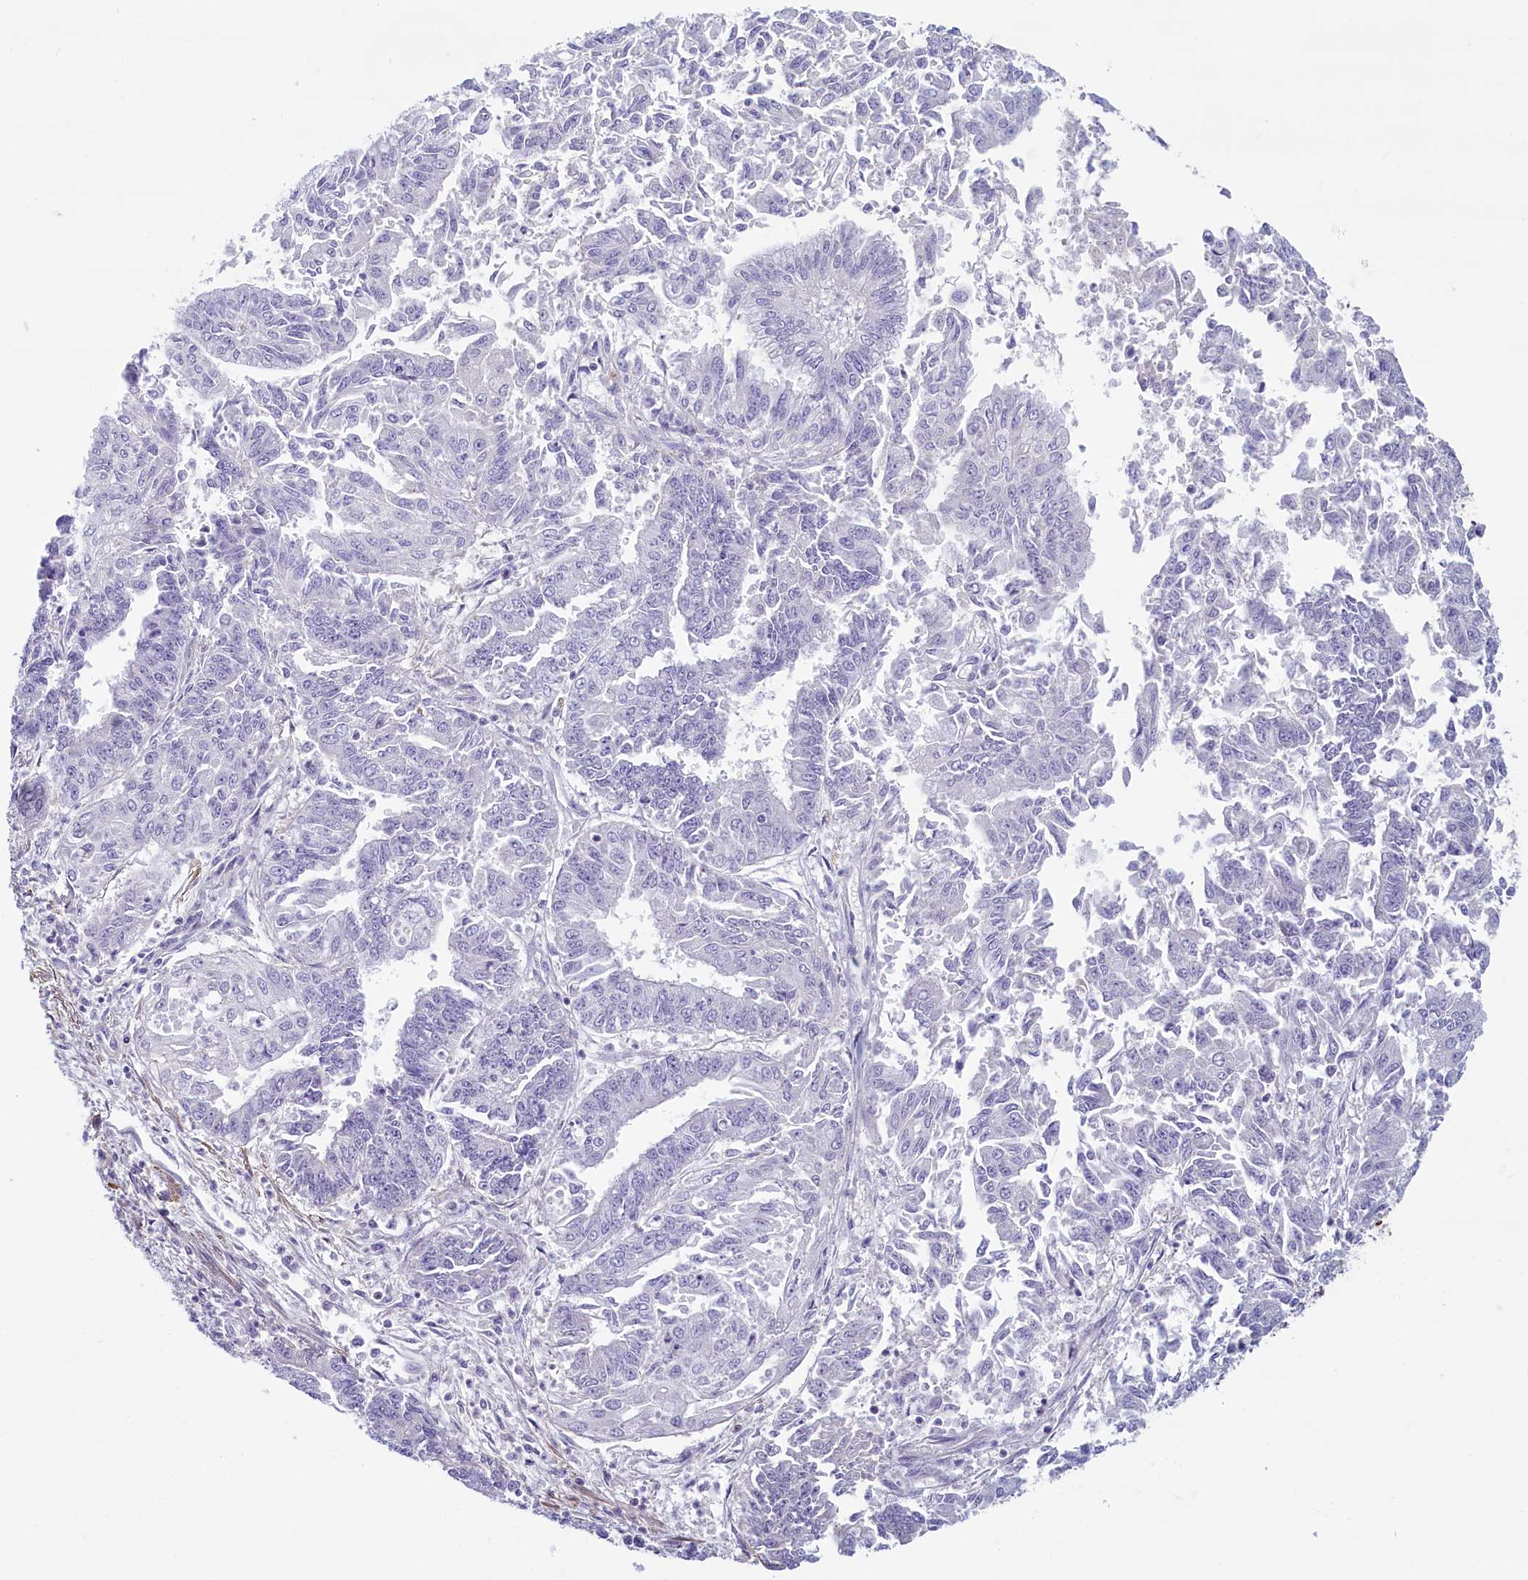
{"staining": {"intensity": "negative", "quantity": "none", "location": "none"}, "tissue": "endometrial cancer", "cell_type": "Tumor cells", "image_type": "cancer", "snomed": [{"axis": "morphology", "description": "Adenocarcinoma, NOS"}, {"axis": "topography", "description": "Endometrium"}], "caption": "There is no significant positivity in tumor cells of endometrial cancer (adenocarcinoma).", "gene": "BCL2L13", "patient": {"sex": "female", "age": 73}}